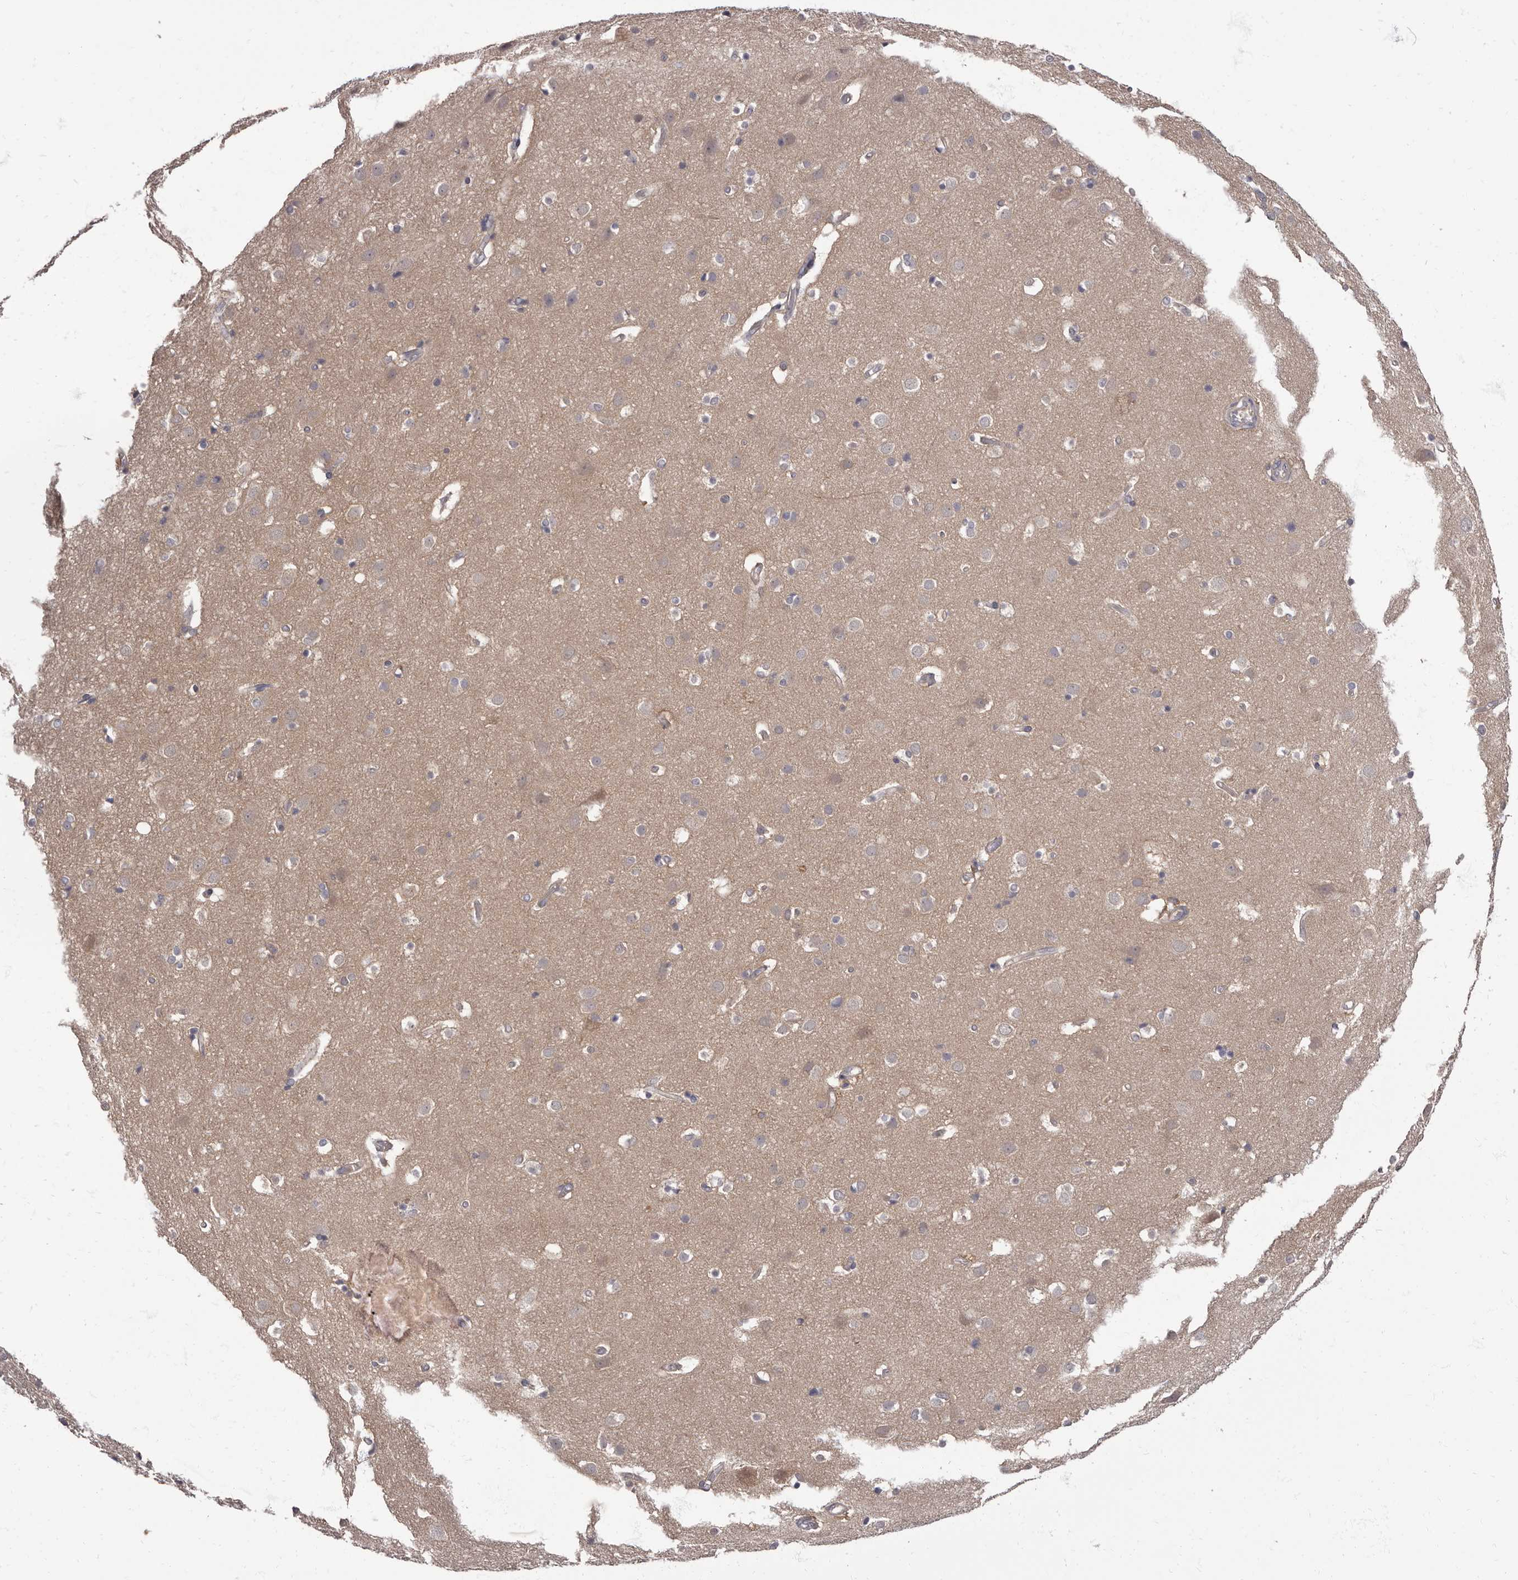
{"staining": {"intensity": "negative", "quantity": "none", "location": "none"}, "tissue": "cerebral cortex", "cell_type": "Endothelial cells", "image_type": "normal", "snomed": [{"axis": "morphology", "description": "Normal tissue, NOS"}, {"axis": "topography", "description": "Cerebral cortex"}], "caption": "Endothelial cells show no significant expression in benign cerebral cortex.", "gene": "APEH", "patient": {"sex": "male", "age": 54}}